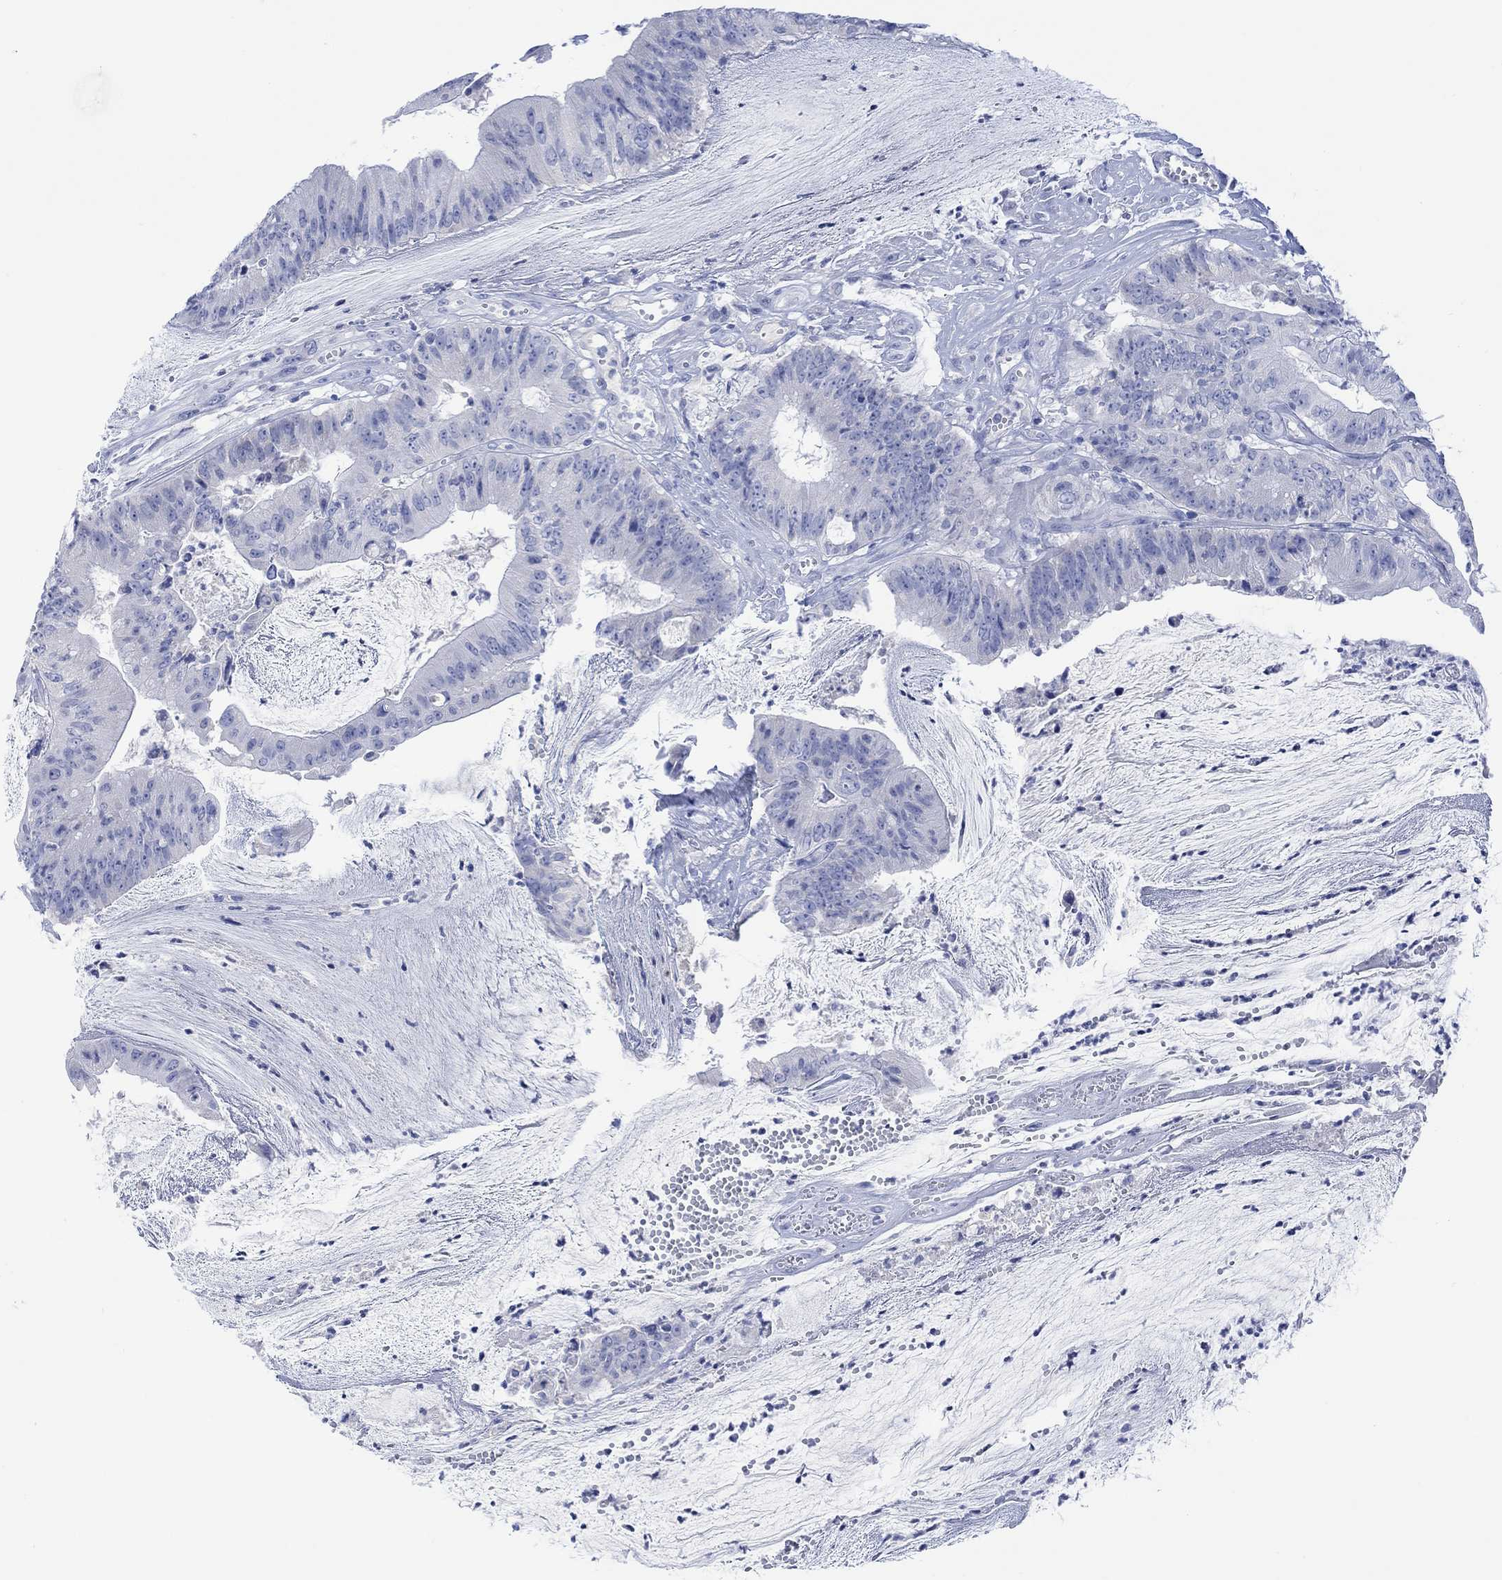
{"staining": {"intensity": "negative", "quantity": "none", "location": "none"}, "tissue": "colorectal cancer", "cell_type": "Tumor cells", "image_type": "cancer", "snomed": [{"axis": "morphology", "description": "Adenocarcinoma, NOS"}, {"axis": "topography", "description": "Colon"}], "caption": "This is a photomicrograph of IHC staining of colorectal cancer, which shows no positivity in tumor cells. (DAB (3,3'-diaminobenzidine) IHC with hematoxylin counter stain).", "gene": "CALCA", "patient": {"sex": "female", "age": 69}}